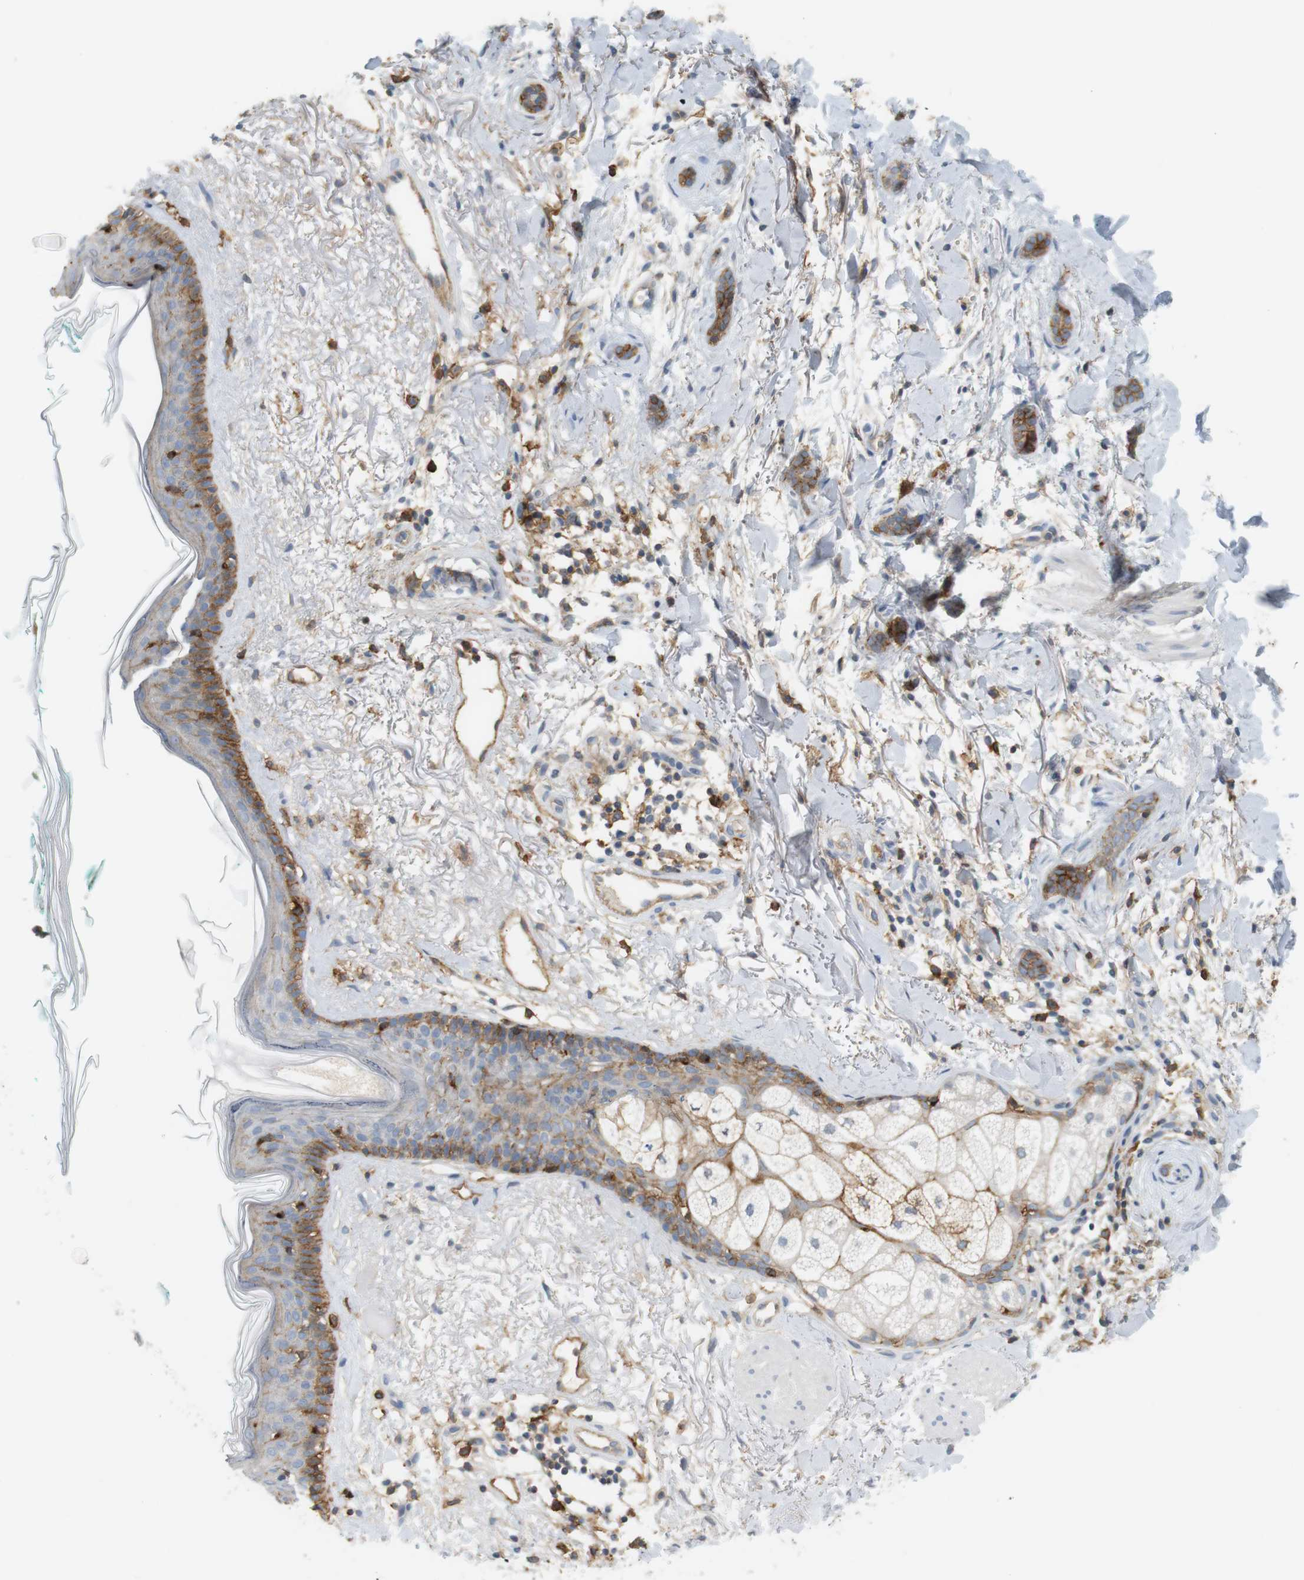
{"staining": {"intensity": "moderate", "quantity": "25%-75%", "location": "cytoplasmic/membranous"}, "tissue": "skin cancer", "cell_type": "Tumor cells", "image_type": "cancer", "snomed": [{"axis": "morphology", "description": "Basal cell carcinoma"}, {"axis": "morphology", "description": "Adnexal tumor, benign"}, {"axis": "topography", "description": "Skin"}], "caption": "Protein expression analysis of benign adnexal tumor (skin) displays moderate cytoplasmic/membranous staining in approximately 25%-75% of tumor cells.", "gene": "SIRPA", "patient": {"sex": "female", "age": 42}}